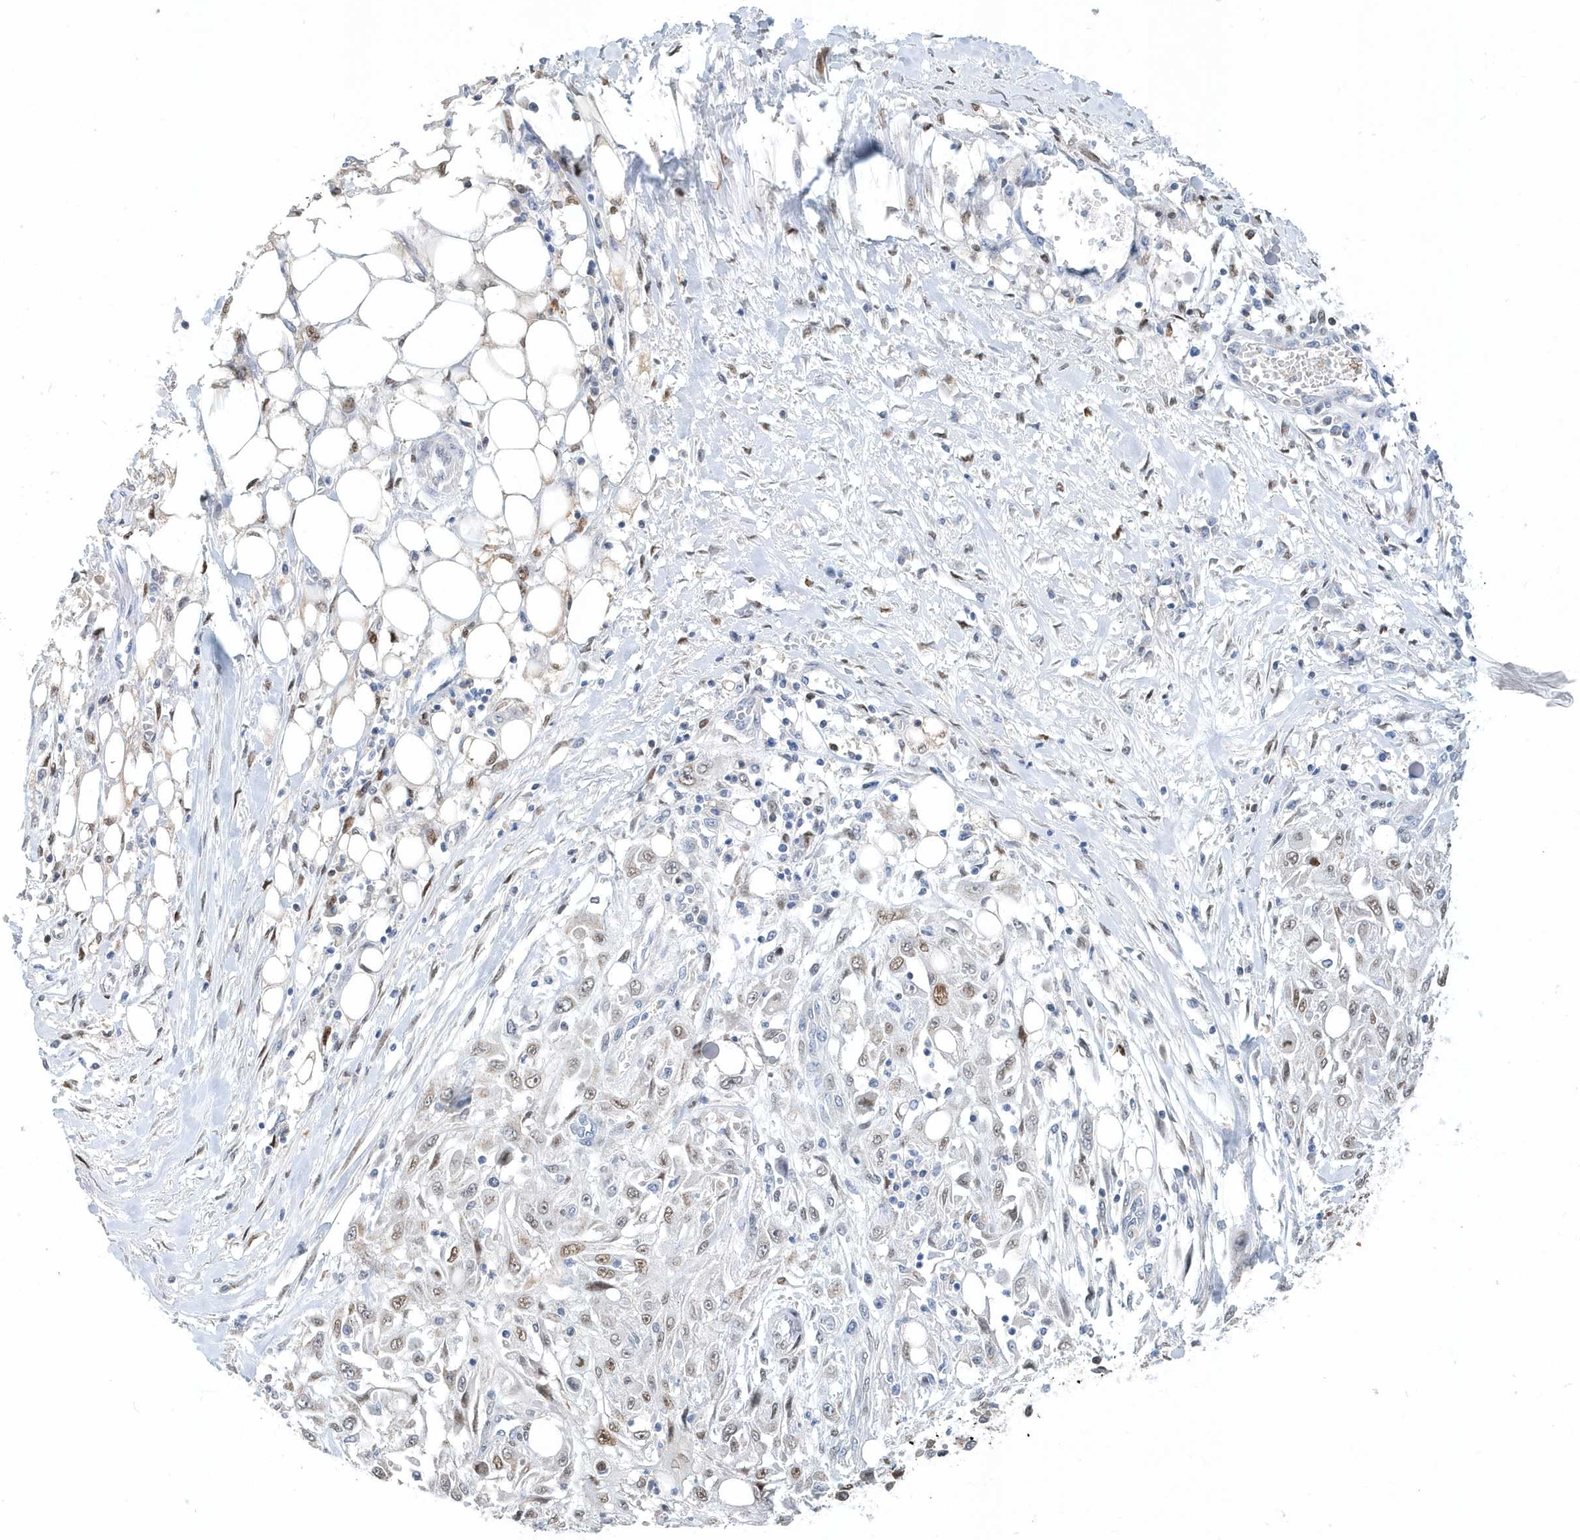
{"staining": {"intensity": "moderate", "quantity": "25%-75%", "location": "cytoplasmic/membranous,nuclear"}, "tissue": "skin cancer", "cell_type": "Tumor cells", "image_type": "cancer", "snomed": [{"axis": "morphology", "description": "Squamous cell carcinoma, NOS"}, {"axis": "morphology", "description": "Squamous cell carcinoma, metastatic, NOS"}, {"axis": "topography", "description": "Skin"}, {"axis": "topography", "description": "Lymph node"}], "caption": "Skin squamous cell carcinoma stained with a brown dye demonstrates moderate cytoplasmic/membranous and nuclear positive positivity in about 25%-75% of tumor cells.", "gene": "MACROH2A2", "patient": {"sex": "male", "age": 75}}